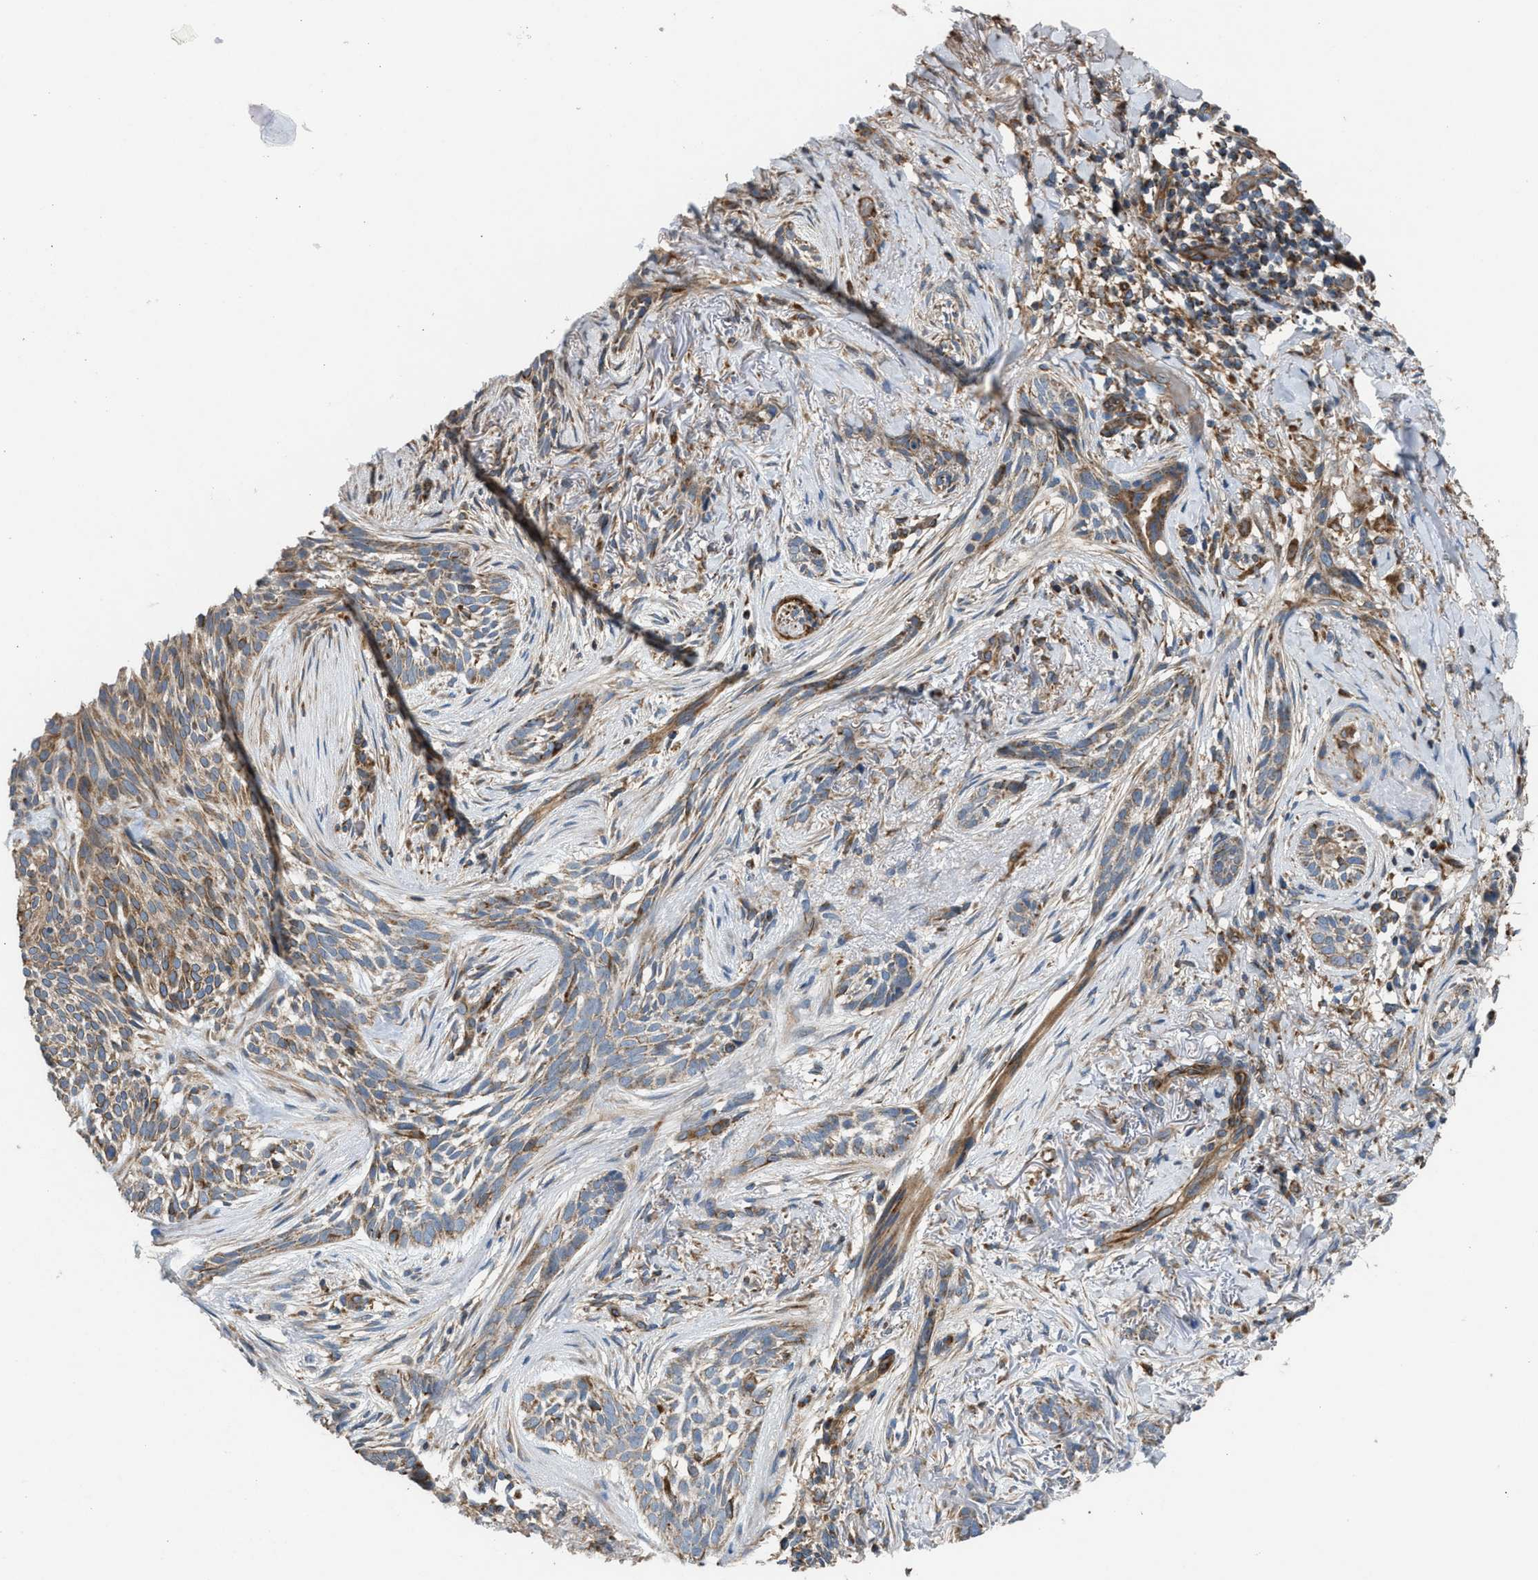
{"staining": {"intensity": "moderate", "quantity": ">75%", "location": "cytoplasmic/membranous"}, "tissue": "skin cancer", "cell_type": "Tumor cells", "image_type": "cancer", "snomed": [{"axis": "morphology", "description": "Basal cell carcinoma"}, {"axis": "topography", "description": "Skin"}], "caption": "Skin cancer stained for a protein demonstrates moderate cytoplasmic/membranous positivity in tumor cells. Ihc stains the protein of interest in brown and the nuclei are stained blue.", "gene": "SLC10A3", "patient": {"sex": "female", "age": 88}}